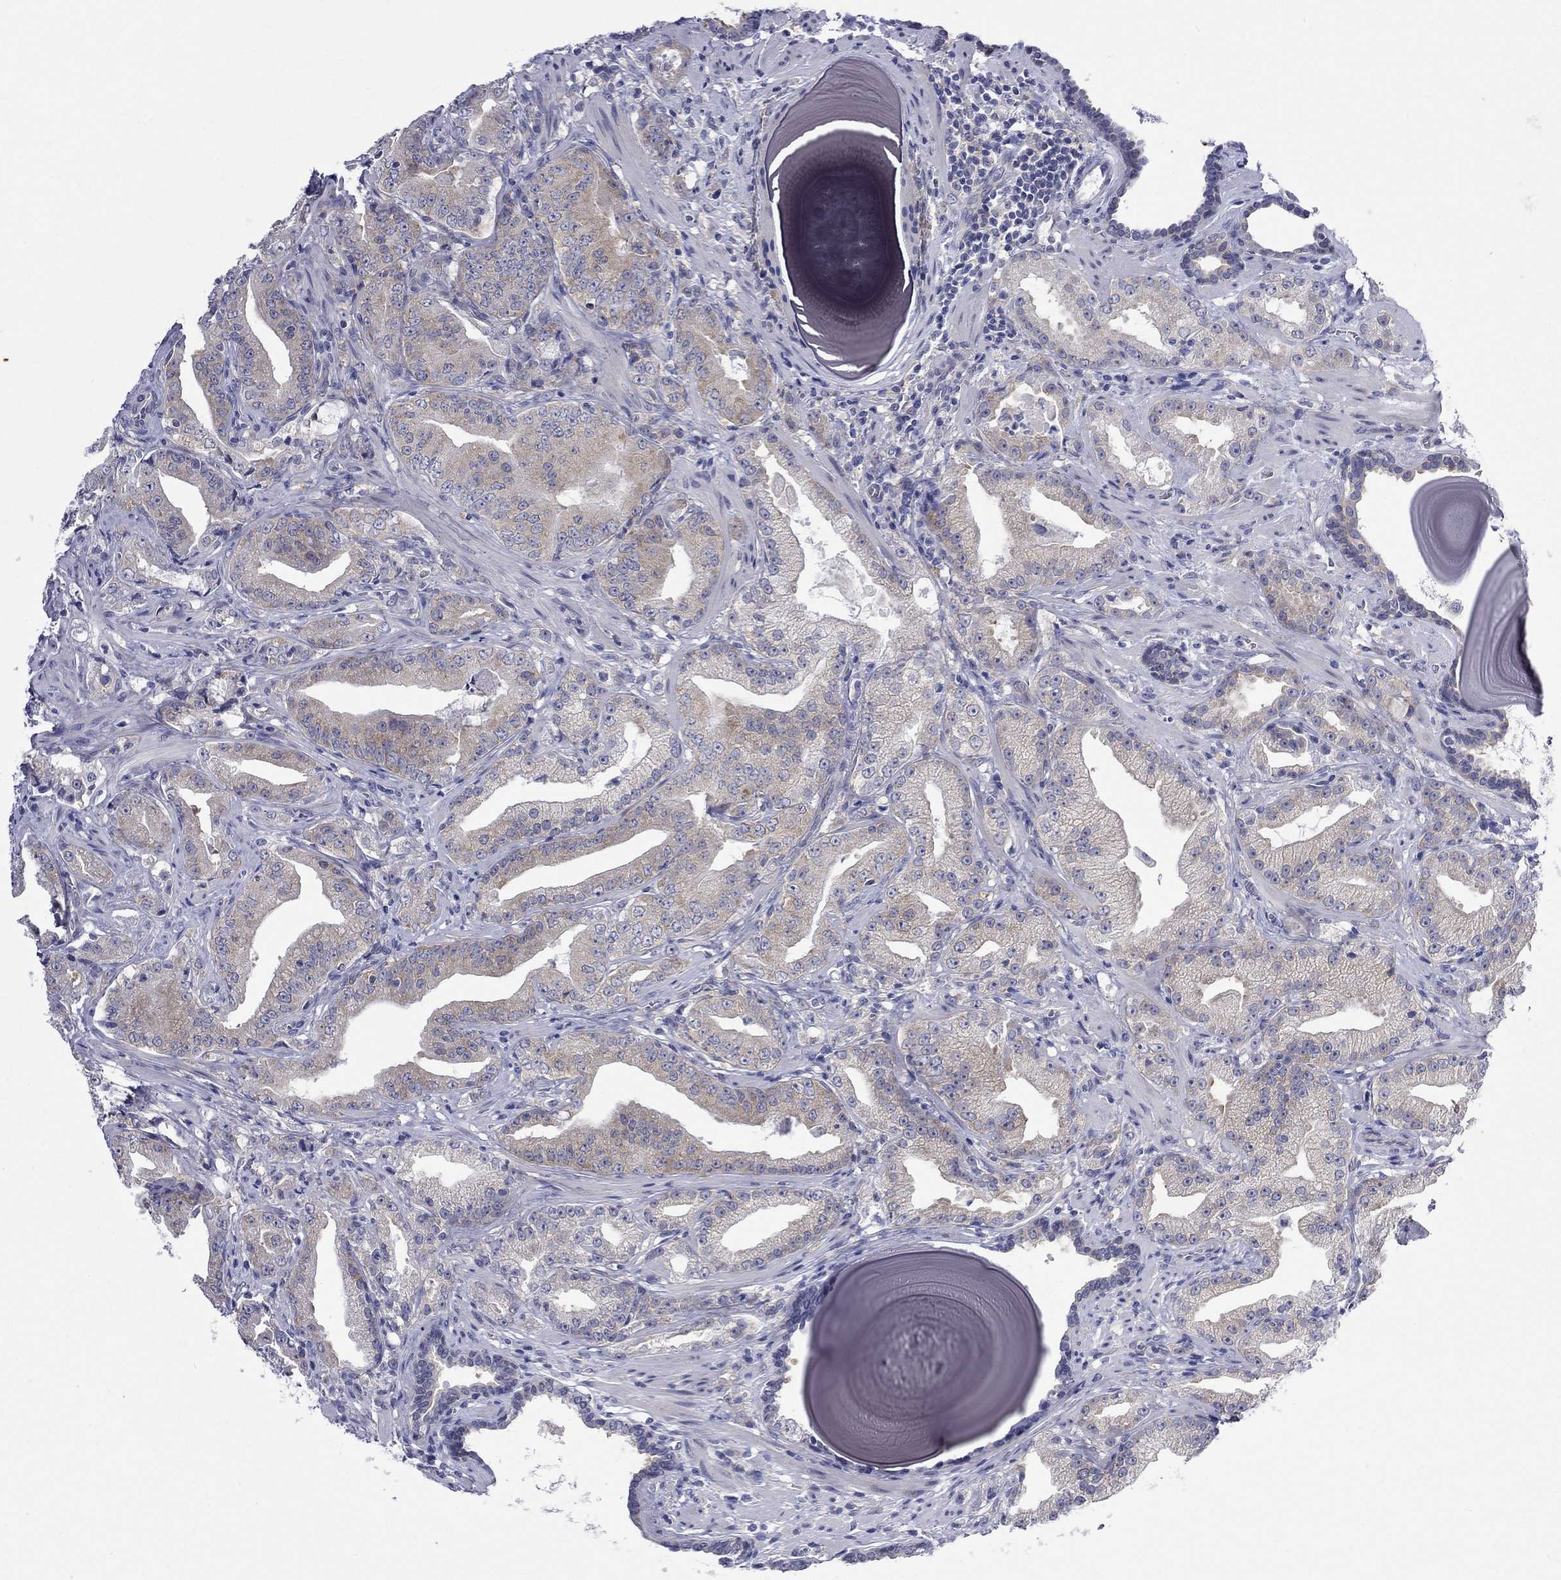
{"staining": {"intensity": "weak", "quantity": "25%-75%", "location": "cytoplasmic/membranous"}, "tissue": "prostate cancer", "cell_type": "Tumor cells", "image_type": "cancer", "snomed": [{"axis": "morphology", "description": "Adenocarcinoma, Low grade"}, {"axis": "topography", "description": "Prostate"}], "caption": "Immunohistochemical staining of prostate cancer shows low levels of weak cytoplasmic/membranous staining in about 25%-75% of tumor cells.", "gene": "CERS1", "patient": {"sex": "male", "age": 62}}